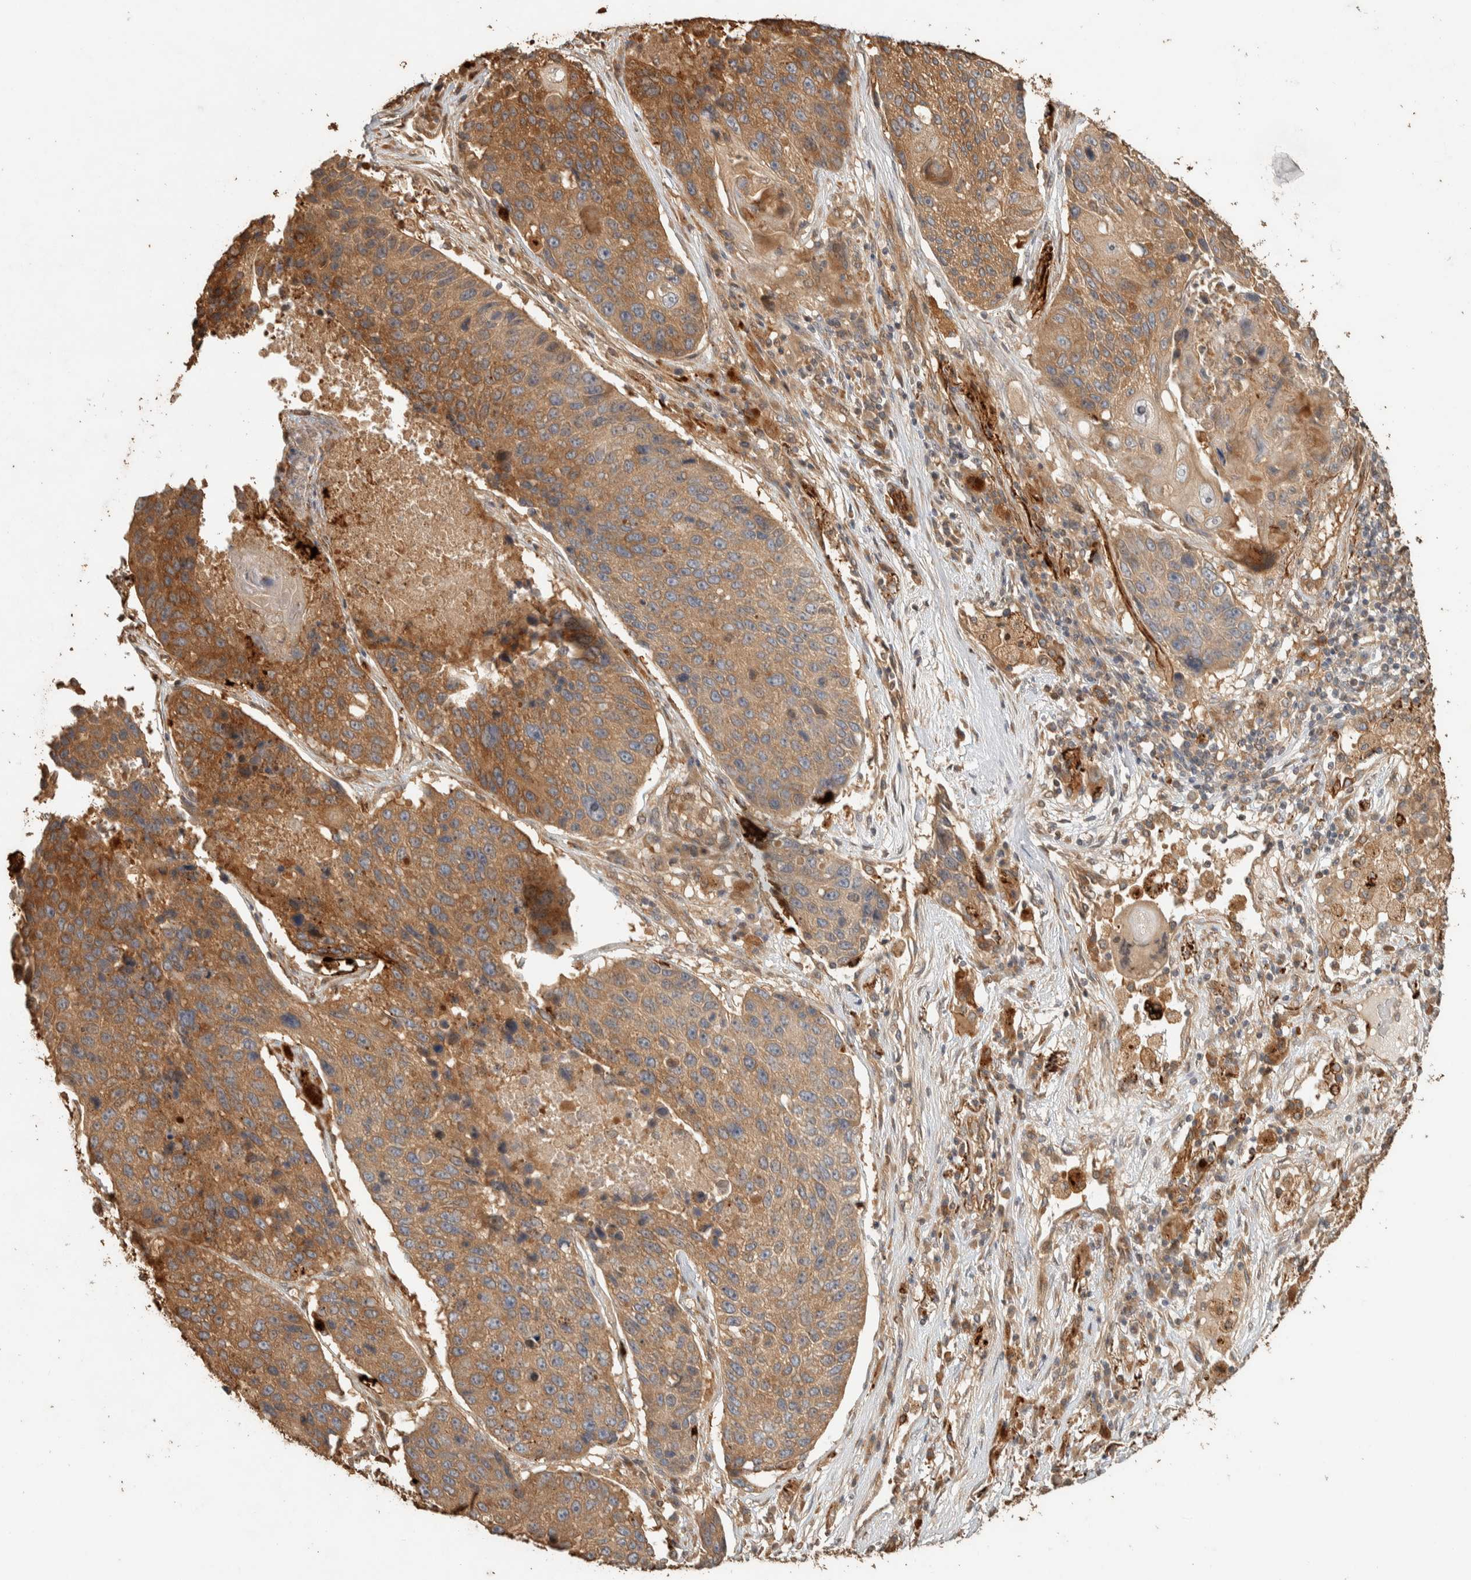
{"staining": {"intensity": "moderate", "quantity": ">75%", "location": "cytoplasmic/membranous"}, "tissue": "lung cancer", "cell_type": "Tumor cells", "image_type": "cancer", "snomed": [{"axis": "morphology", "description": "Squamous cell carcinoma, NOS"}, {"axis": "topography", "description": "Lung"}], "caption": "High-power microscopy captured an immunohistochemistry (IHC) histopathology image of lung cancer (squamous cell carcinoma), revealing moderate cytoplasmic/membranous expression in about >75% of tumor cells.", "gene": "EXOC7", "patient": {"sex": "male", "age": 61}}